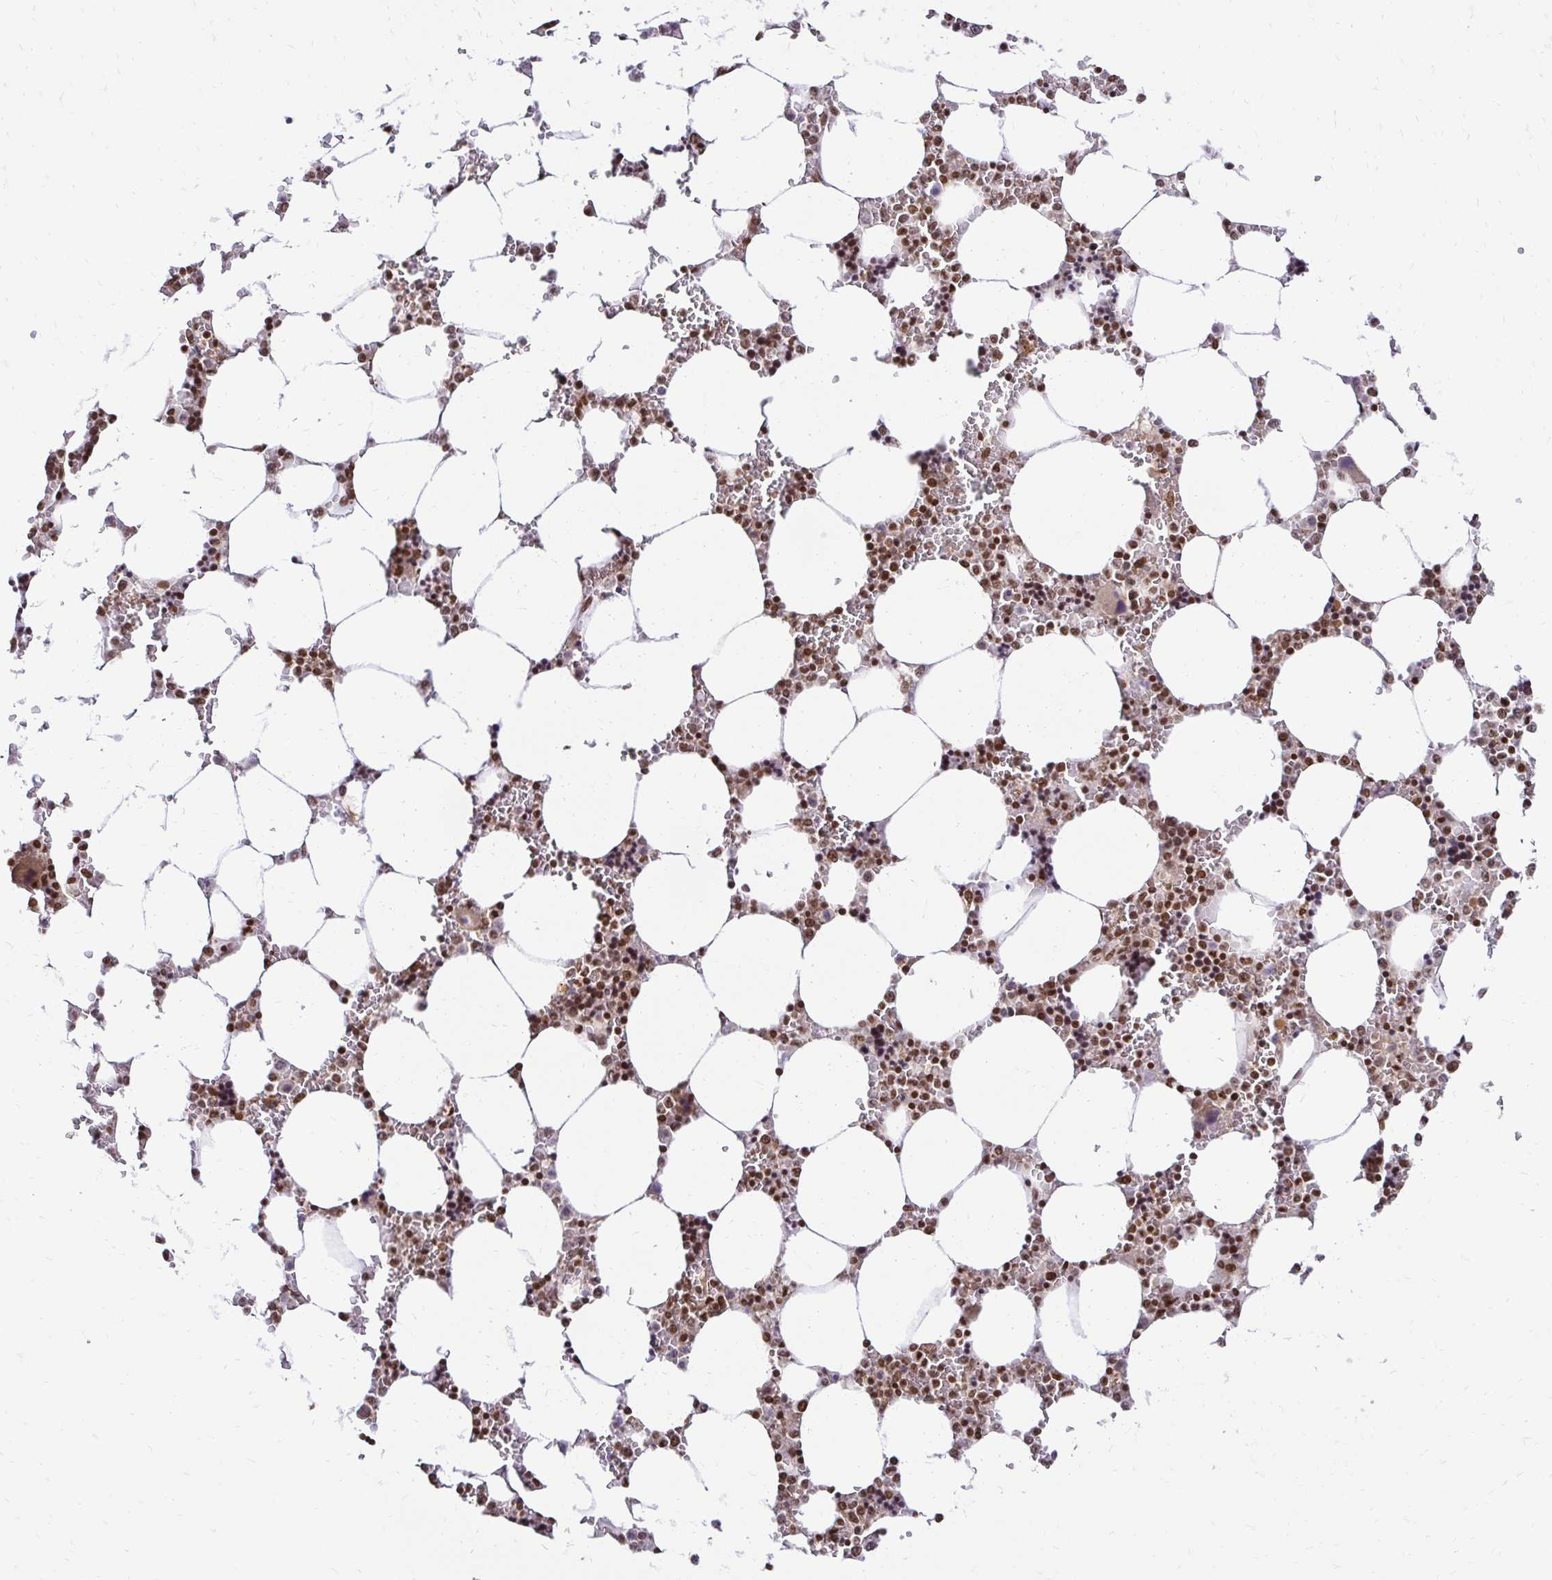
{"staining": {"intensity": "moderate", "quantity": ">75%", "location": "nuclear"}, "tissue": "bone marrow", "cell_type": "Hematopoietic cells", "image_type": "normal", "snomed": [{"axis": "morphology", "description": "Normal tissue, NOS"}, {"axis": "topography", "description": "Bone marrow"}], "caption": "Moderate nuclear expression is present in approximately >75% of hematopoietic cells in normal bone marrow. Nuclei are stained in blue.", "gene": "GLYR1", "patient": {"sex": "male", "age": 64}}